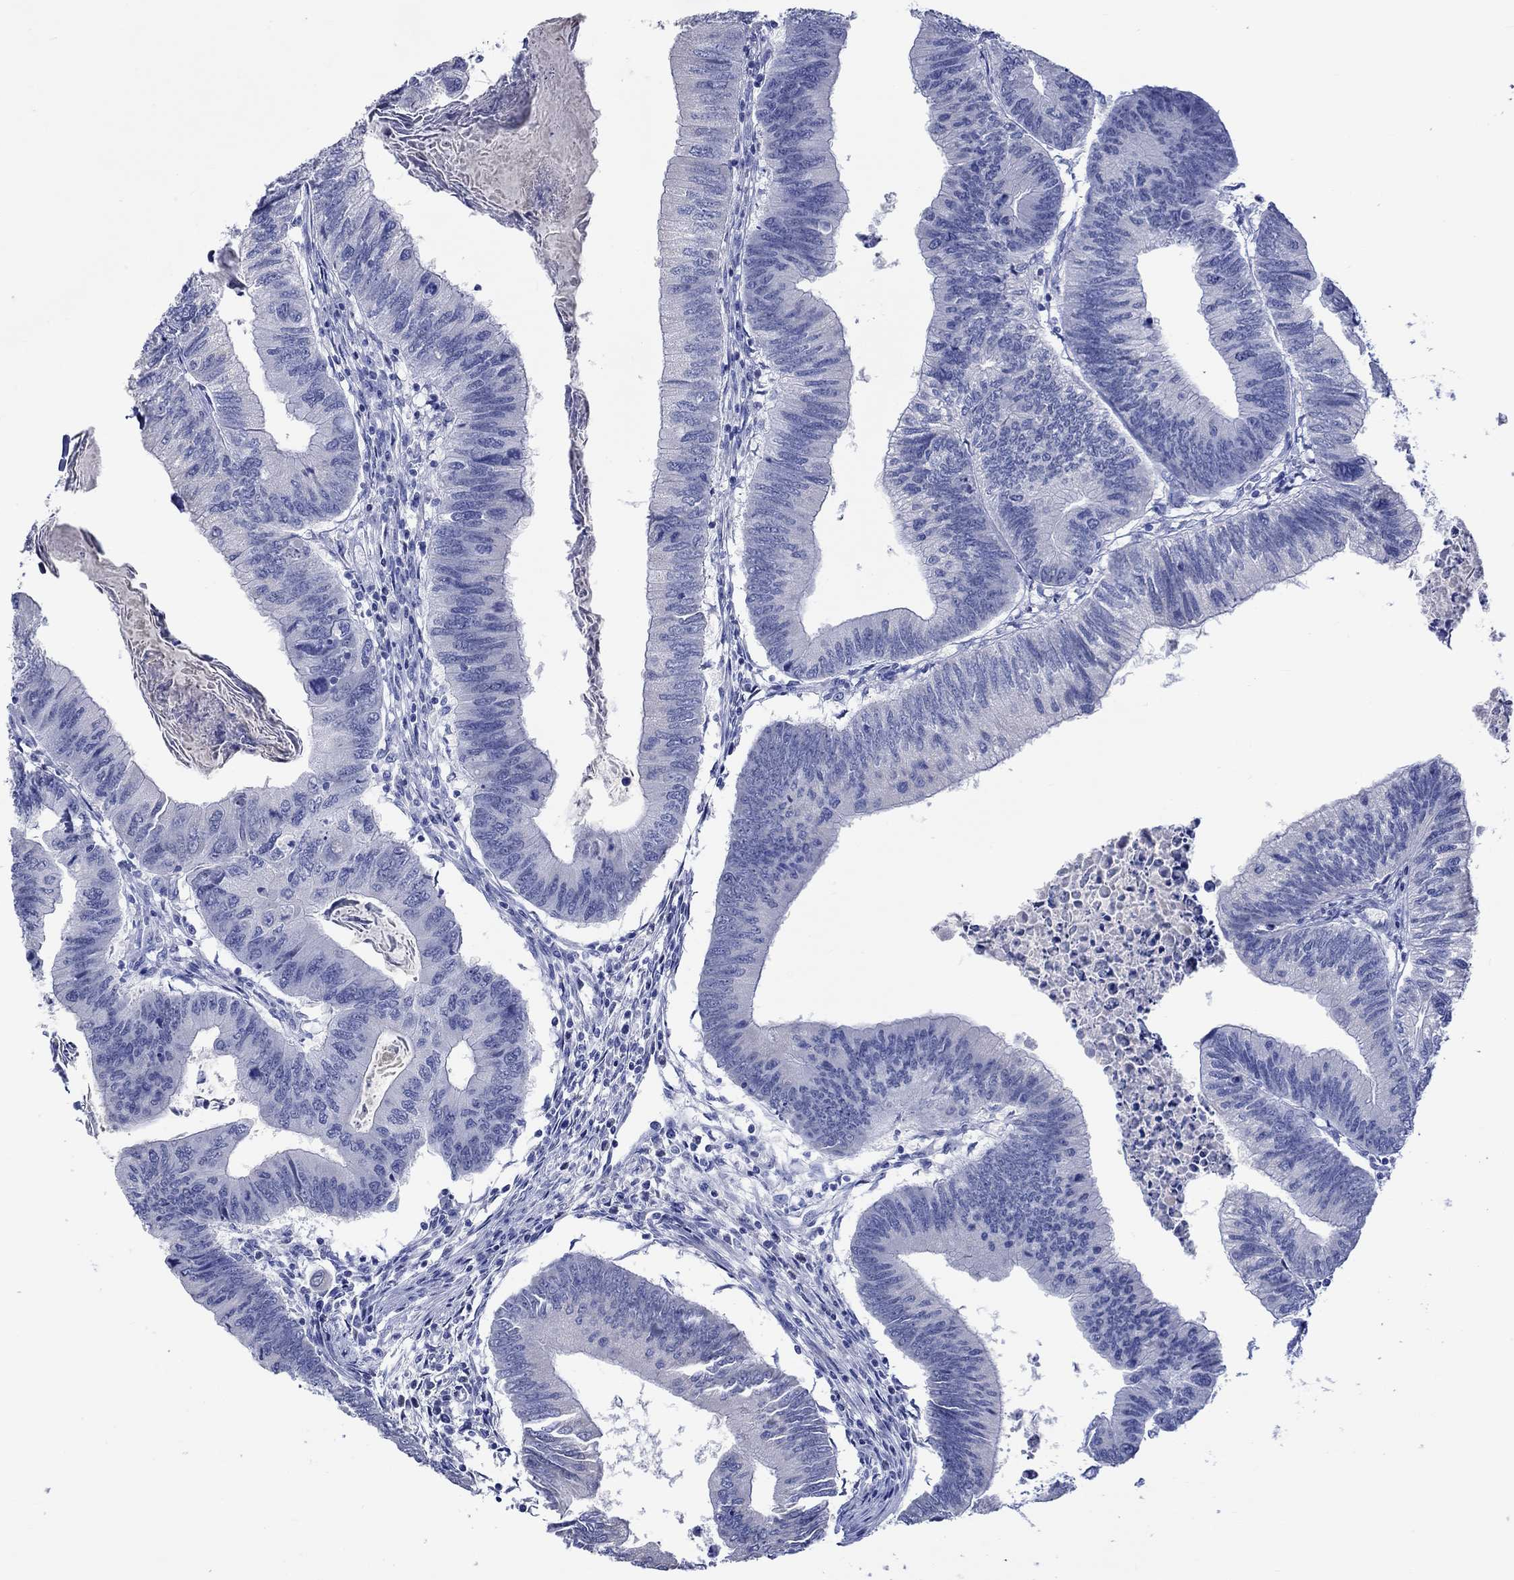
{"staining": {"intensity": "negative", "quantity": "none", "location": "none"}, "tissue": "colorectal cancer", "cell_type": "Tumor cells", "image_type": "cancer", "snomed": [{"axis": "morphology", "description": "Adenocarcinoma, NOS"}, {"axis": "topography", "description": "Colon"}], "caption": "Colorectal cancer was stained to show a protein in brown. There is no significant expression in tumor cells. The staining was performed using DAB (3,3'-diaminobenzidine) to visualize the protein expression in brown, while the nuclei were stained in blue with hematoxylin (Magnification: 20x).", "gene": "KLHL35", "patient": {"sex": "male", "age": 53}}